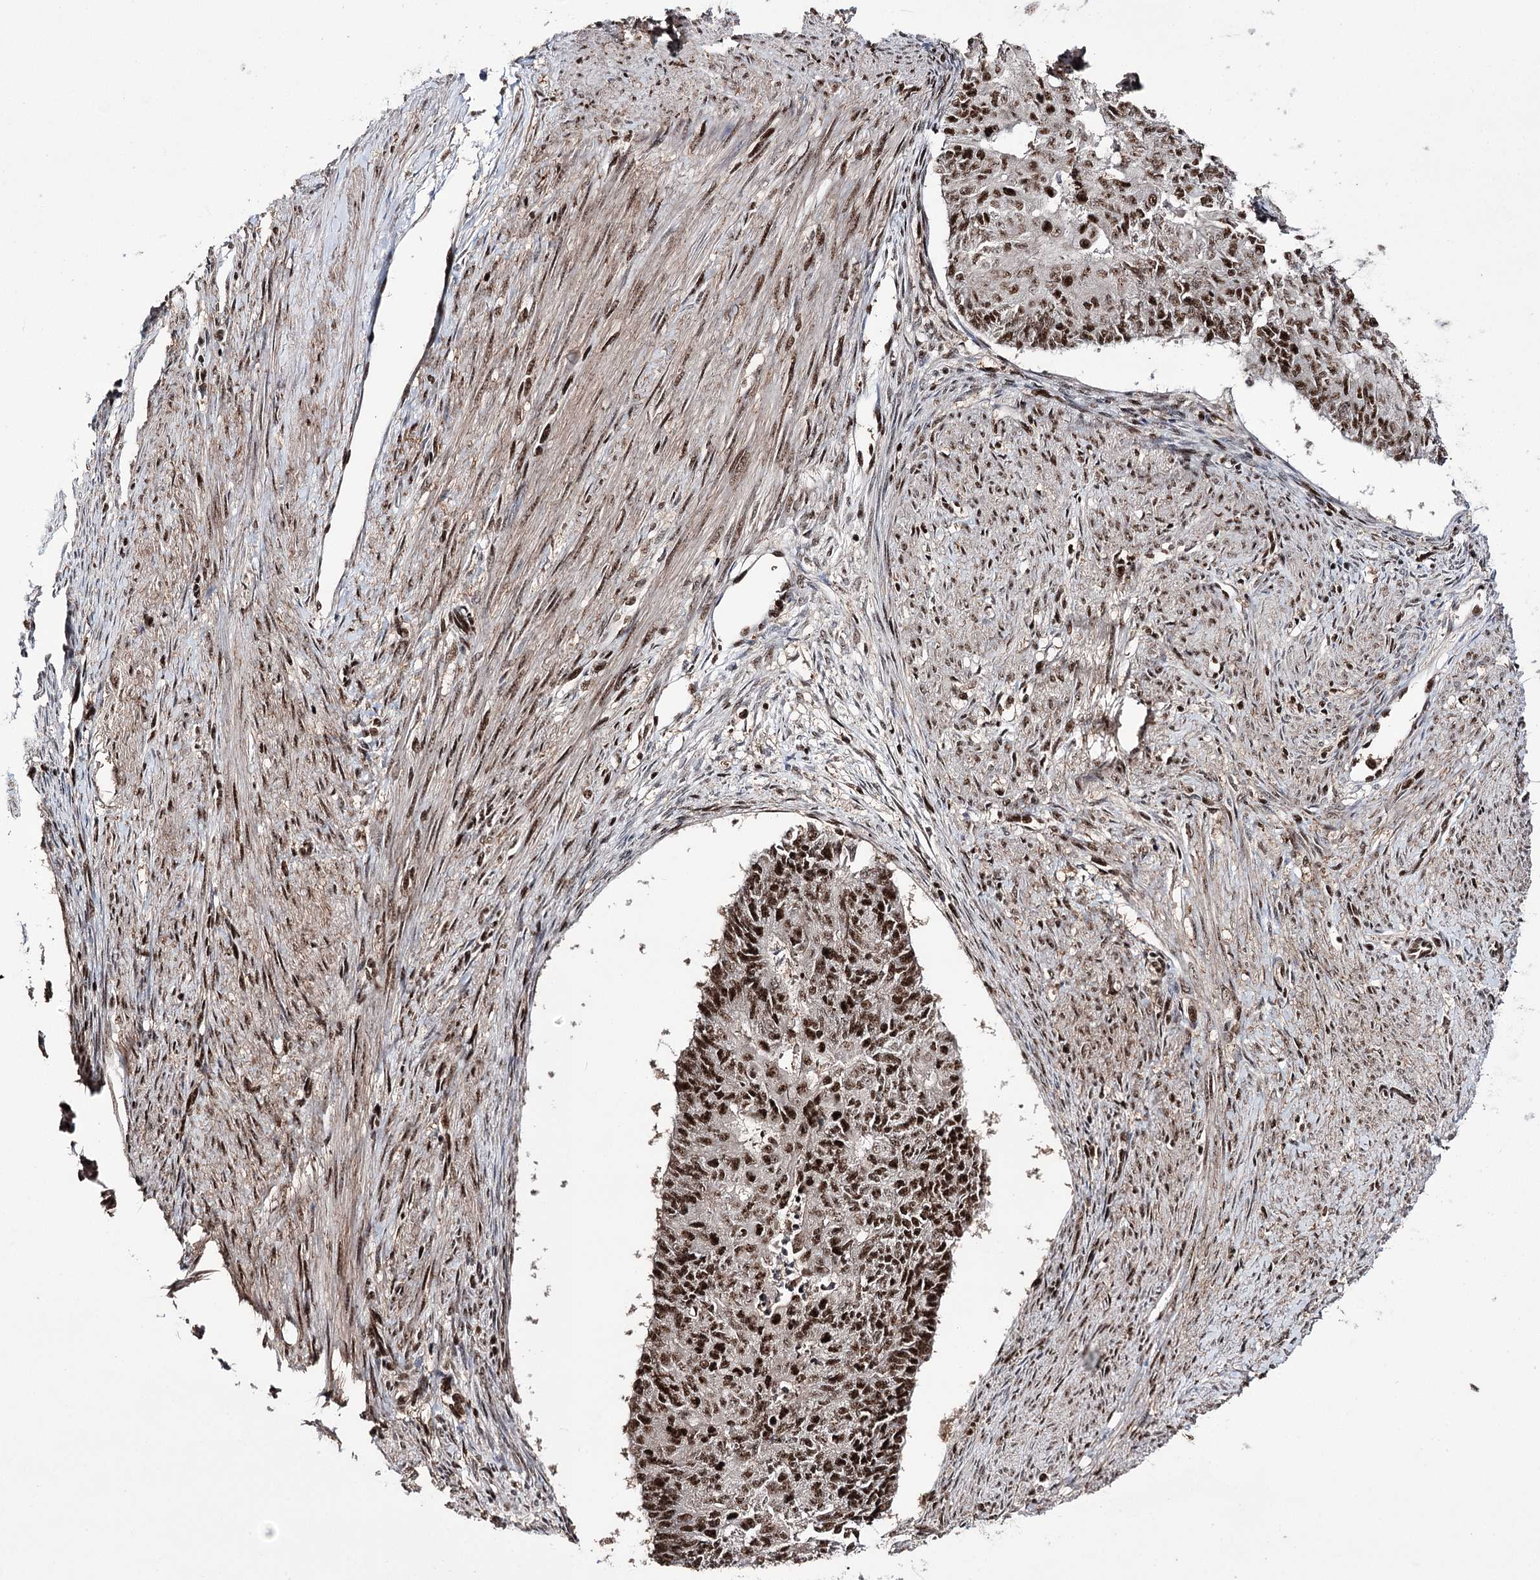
{"staining": {"intensity": "strong", "quantity": ">75%", "location": "nuclear"}, "tissue": "endometrial cancer", "cell_type": "Tumor cells", "image_type": "cancer", "snomed": [{"axis": "morphology", "description": "Adenocarcinoma, NOS"}, {"axis": "topography", "description": "Endometrium"}], "caption": "DAB immunohistochemical staining of endometrial adenocarcinoma shows strong nuclear protein positivity in about >75% of tumor cells.", "gene": "PRPF40A", "patient": {"sex": "female", "age": 32}}